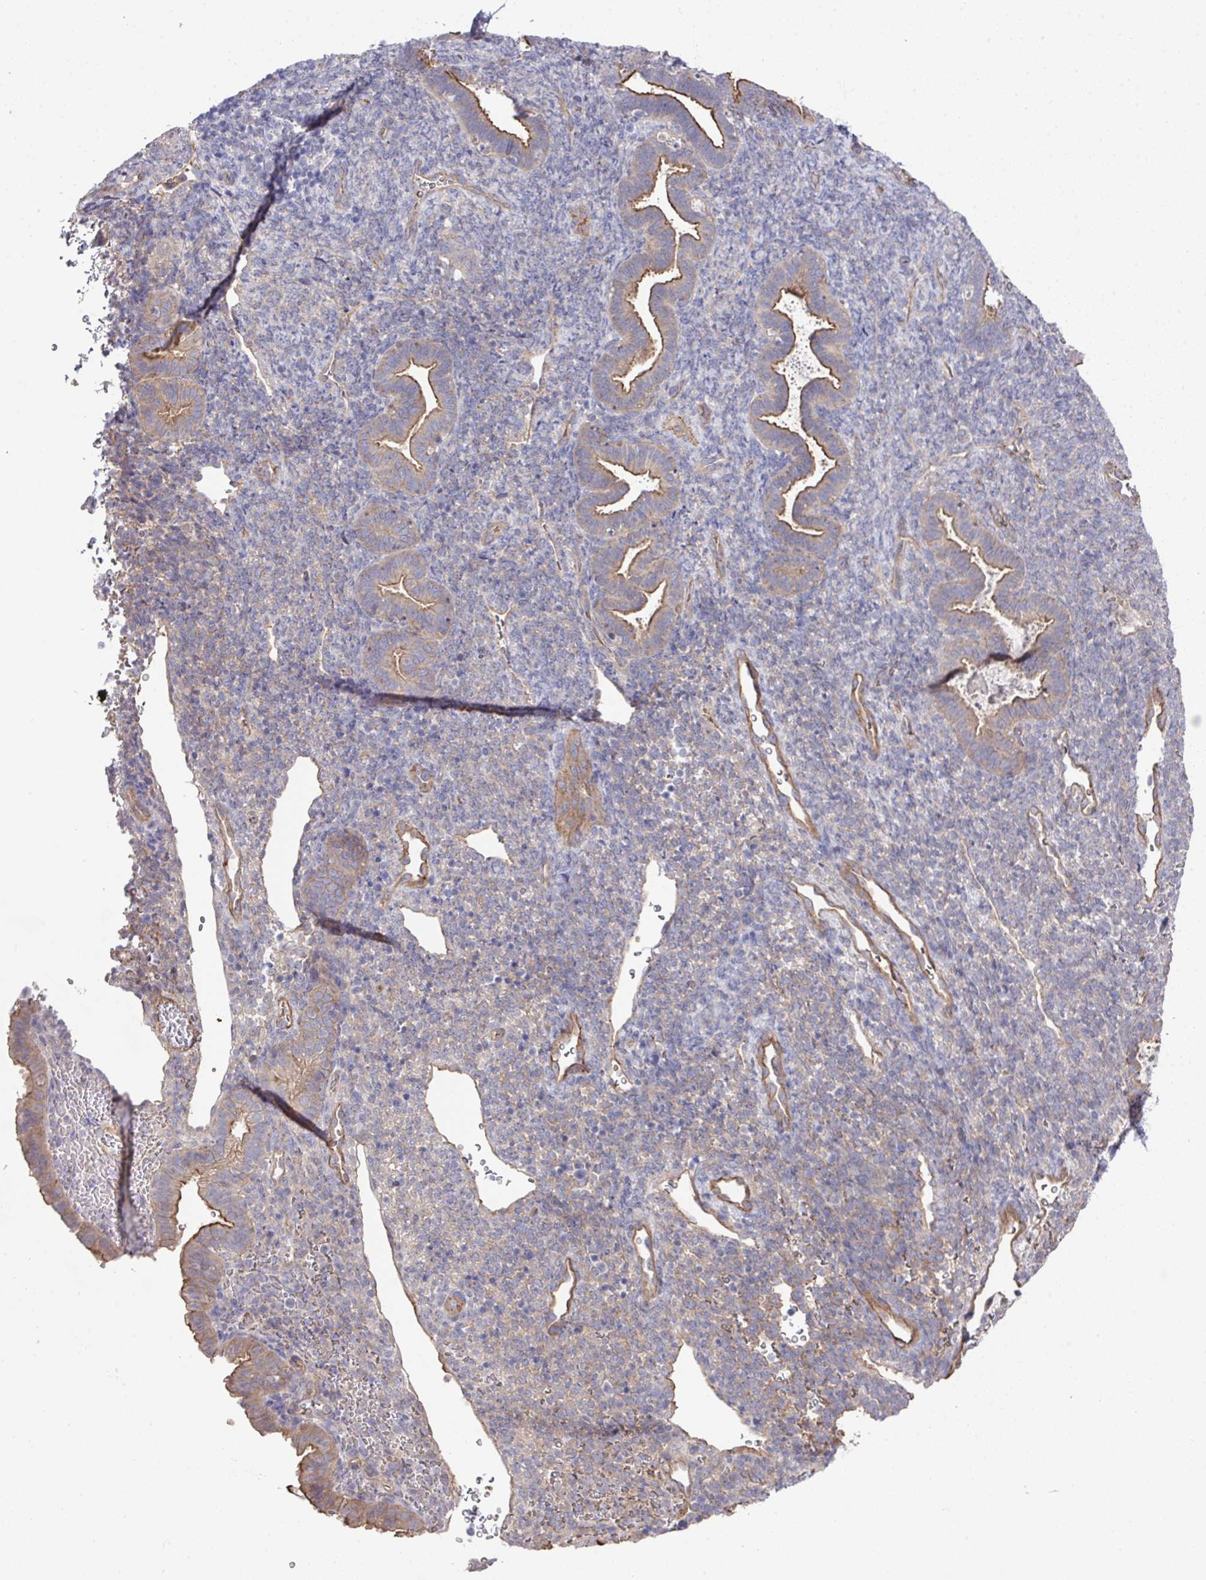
{"staining": {"intensity": "negative", "quantity": "none", "location": "none"}, "tissue": "endometrium", "cell_type": "Cells in endometrial stroma", "image_type": "normal", "snomed": [{"axis": "morphology", "description": "Normal tissue, NOS"}, {"axis": "topography", "description": "Endometrium"}], "caption": "Cells in endometrial stroma show no significant positivity in normal endometrium. The staining was performed using DAB to visualize the protein expression in brown, while the nuclei were stained in blue with hematoxylin (Magnification: 20x).", "gene": "PRR5", "patient": {"sex": "female", "age": 34}}